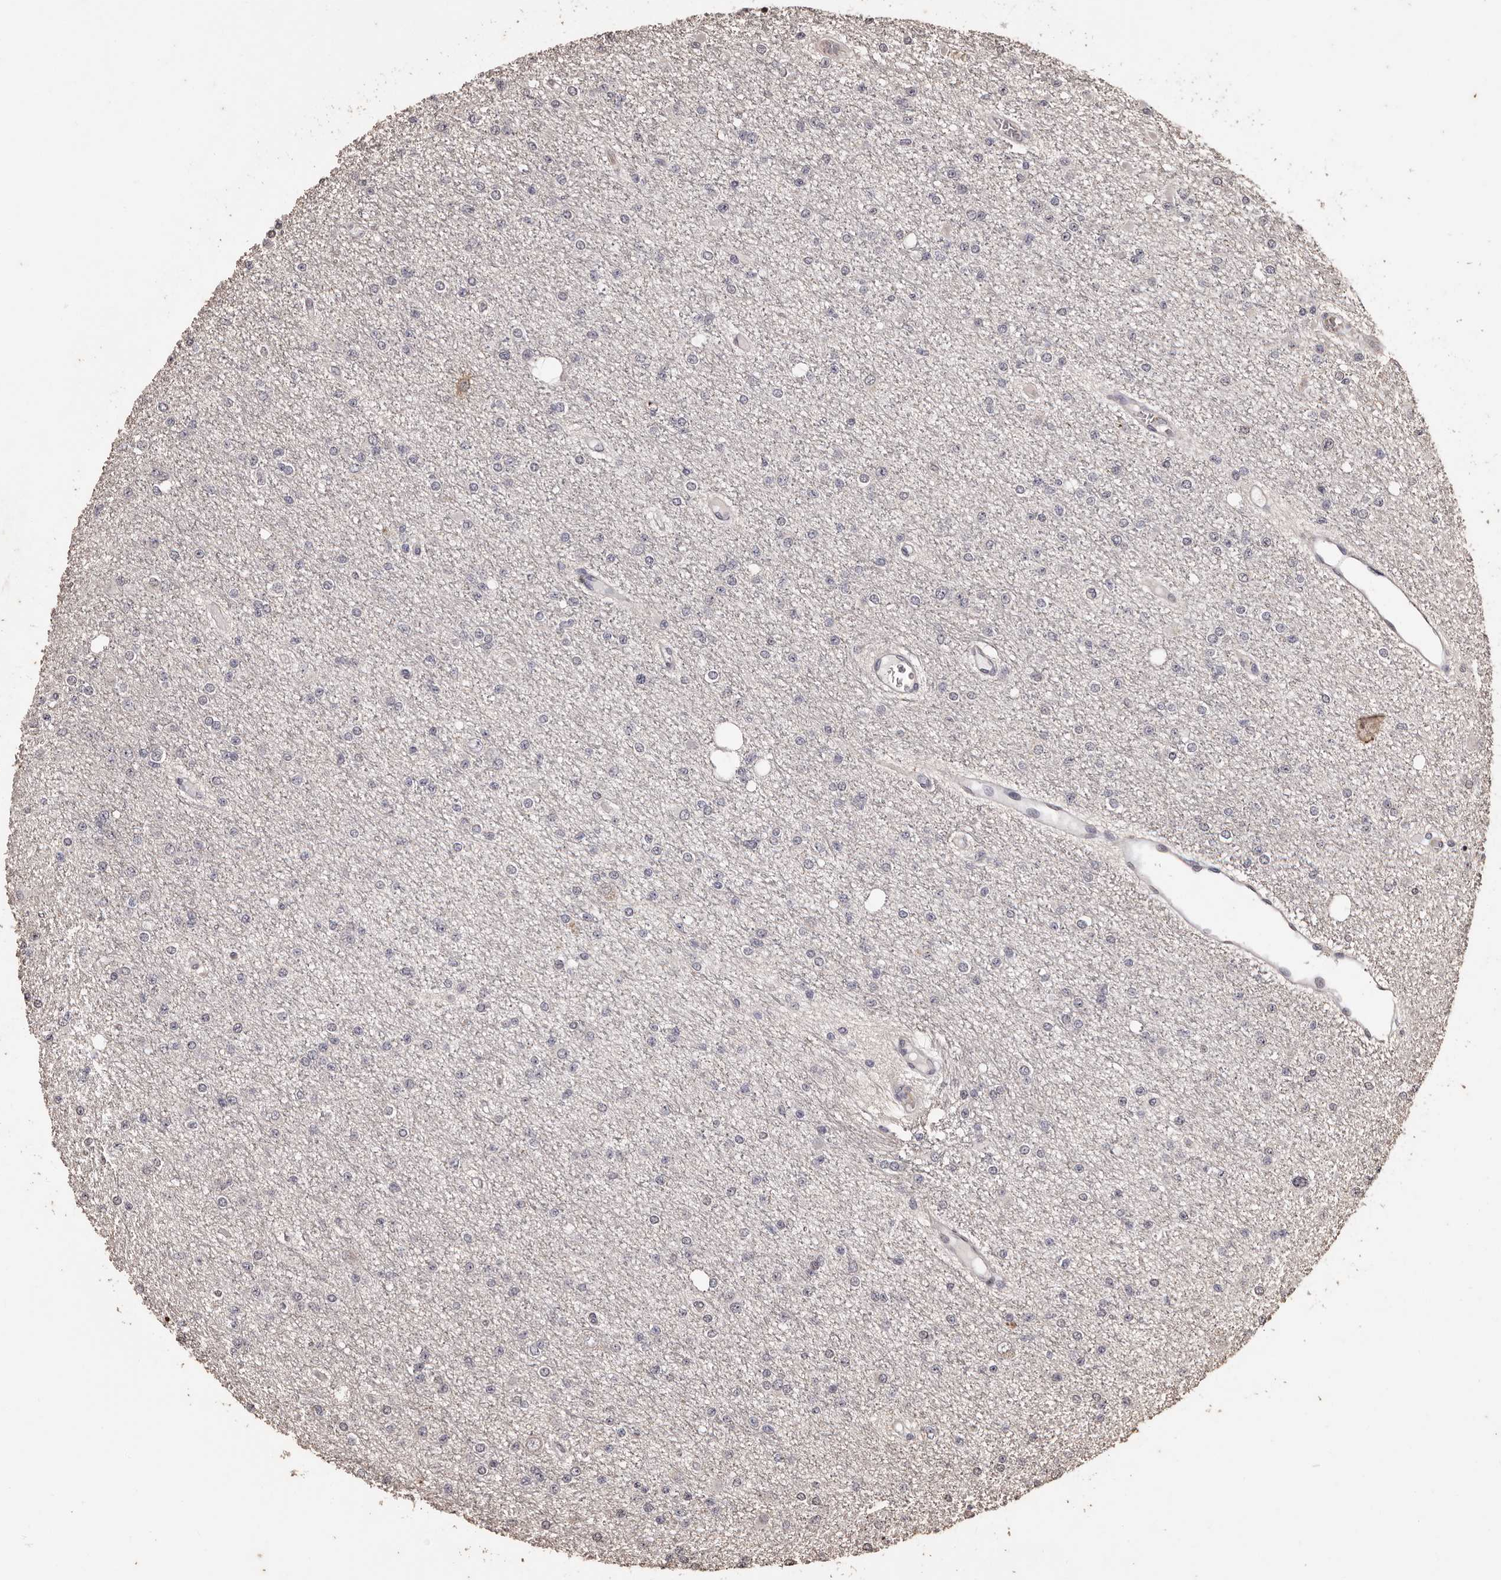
{"staining": {"intensity": "negative", "quantity": "none", "location": "none"}, "tissue": "glioma", "cell_type": "Tumor cells", "image_type": "cancer", "snomed": [{"axis": "morphology", "description": "Glioma, malignant, Low grade"}, {"axis": "topography", "description": "Brain"}], "caption": "DAB immunohistochemical staining of glioma displays no significant expression in tumor cells. (DAB immunohistochemistry with hematoxylin counter stain).", "gene": "NAV1", "patient": {"sex": "female", "age": 22}}